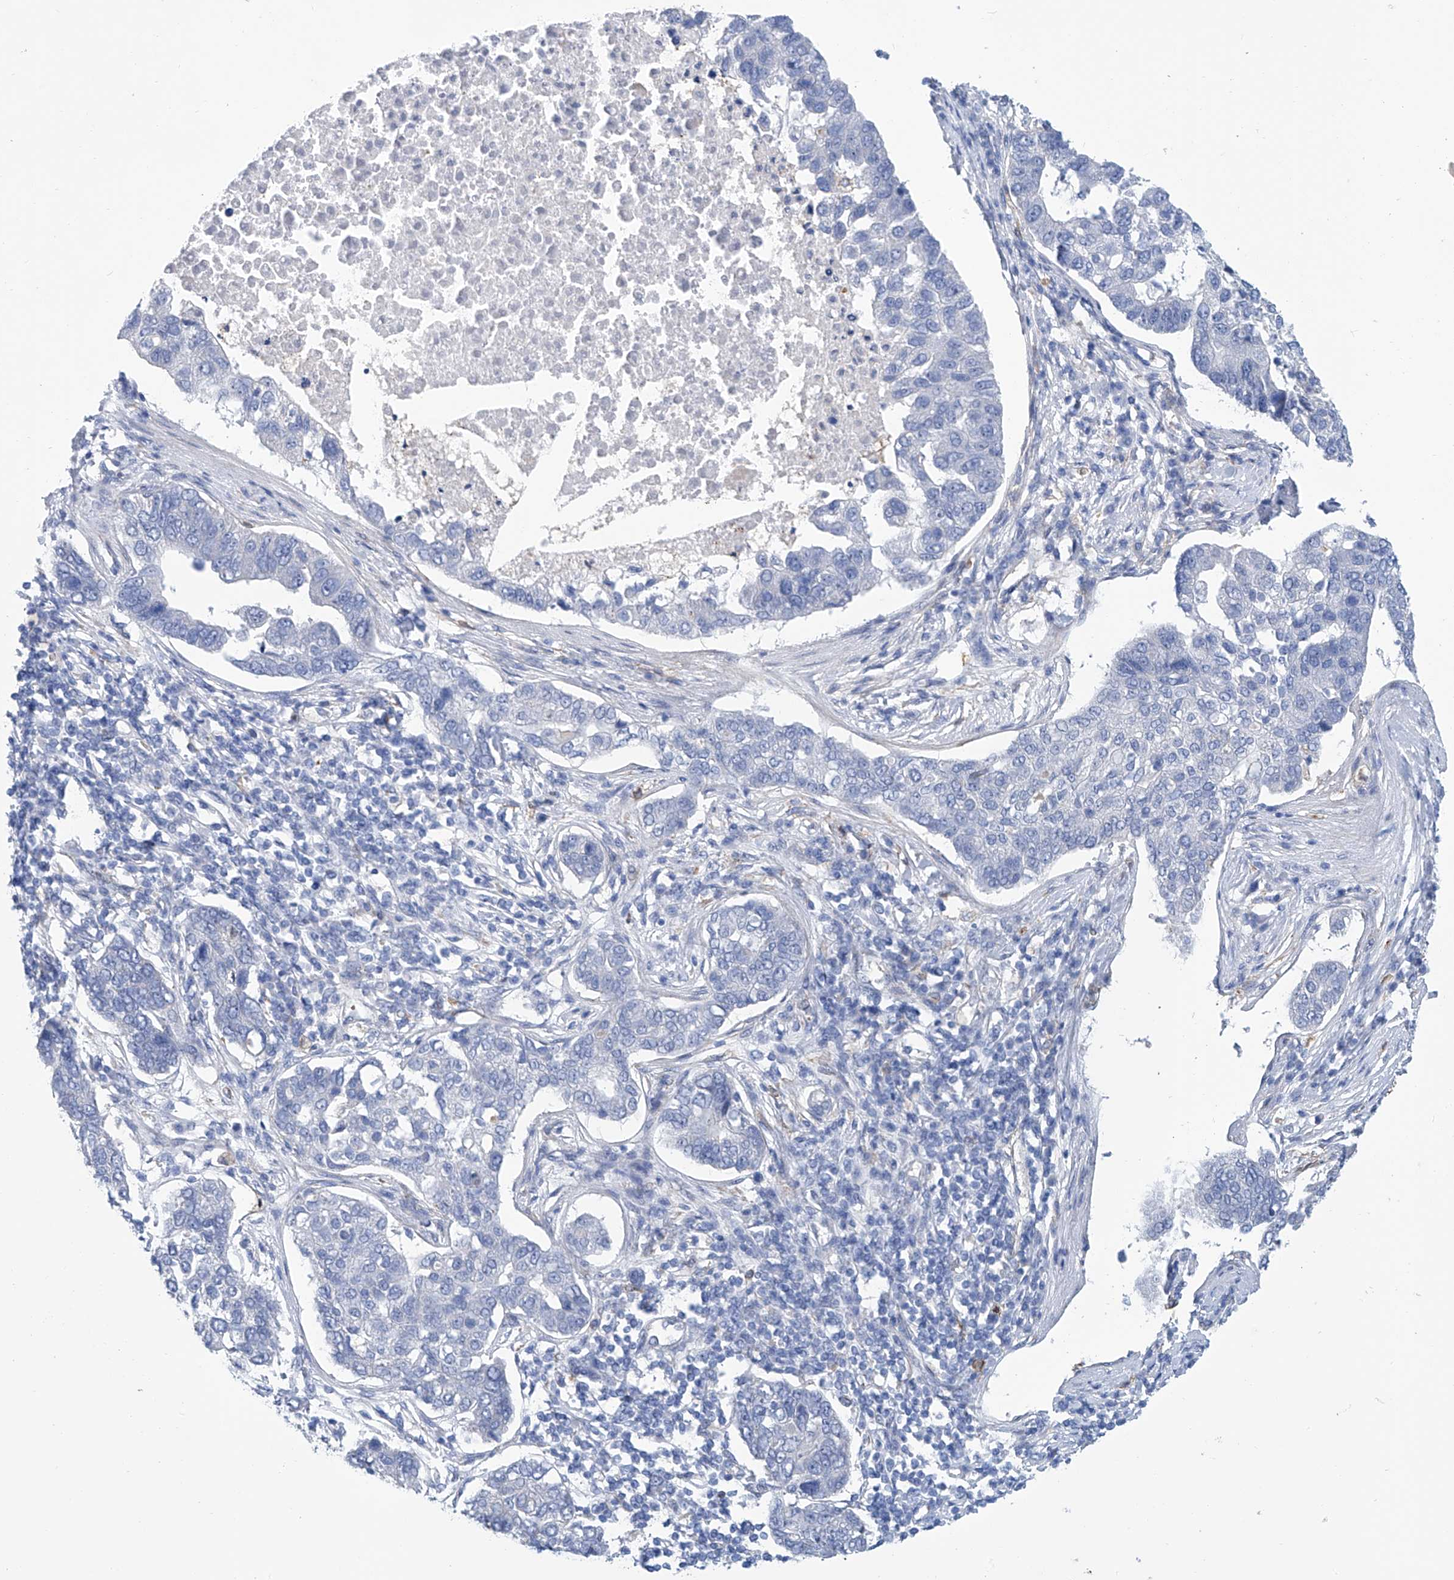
{"staining": {"intensity": "negative", "quantity": "none", "location": "none"}, "tissue": "pancreatic cancer", "cell_type": "Tumor cells", "image_type": "cancer", "snomed": [{"axis": "morphology", "description": "Adenocarcinoma, NOS"}, {"axis": "topography", "description": "Pancreas"}], "caption": "This histopathology image is of pancreatic adenocarcinoma stained with immunohistochemistry (IHC) to label a protein in brown with the nuclei are counter-stained blue. There is no staining in tumor cells. (DAB IHC, high magnification).", "gene": "TNN", "patient": {"sex": "female", "age": 61}}